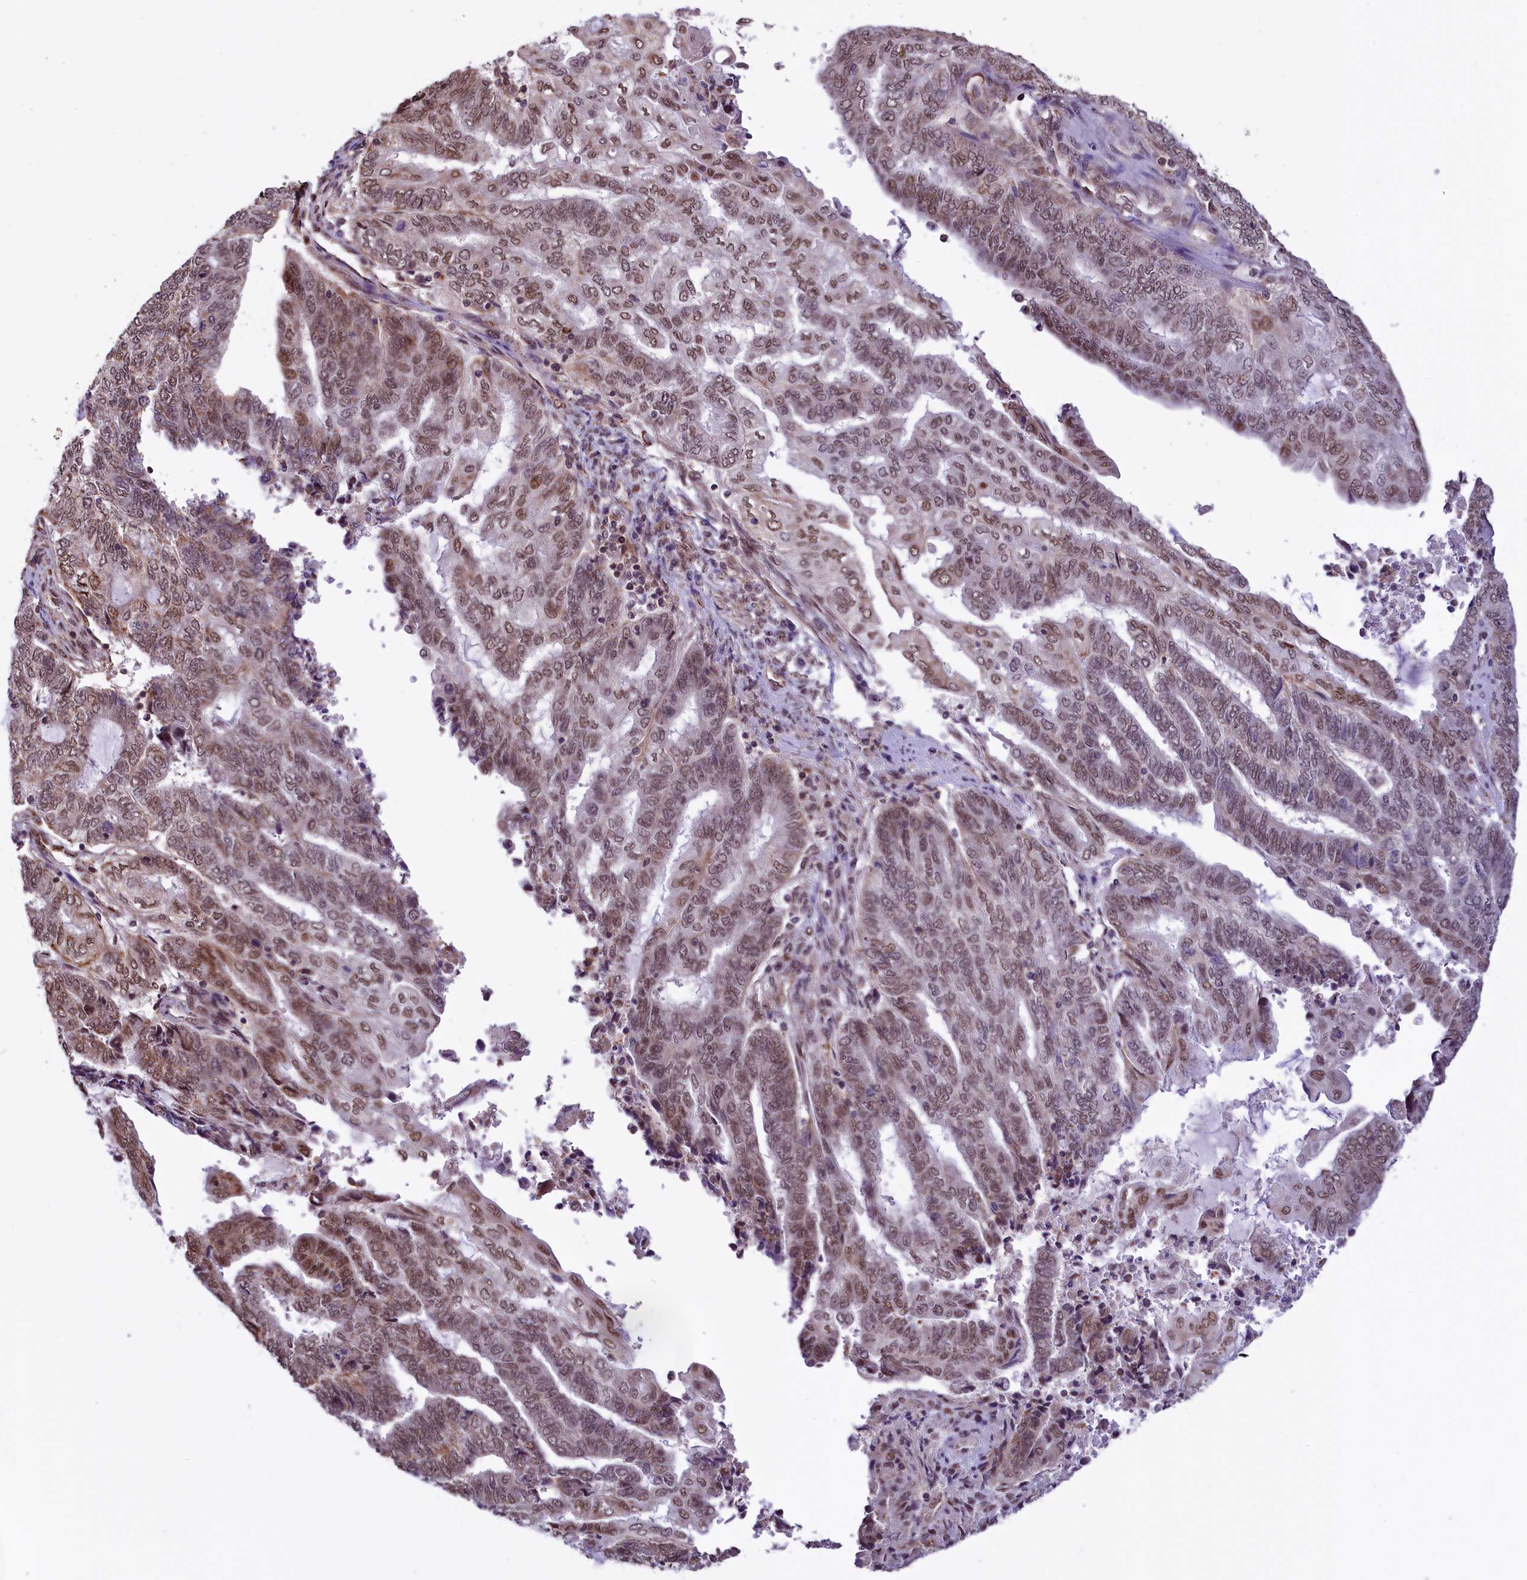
{"staining": {"intensity": "moderate", "quantity": ">75%", "location": "nuclear"}, "tissue": "endometrial cancer", "cell_type": "Tumor cells", "image_type": "cancer", "snomed": [{"axis": "morphology", "description": "Adenocarcinoma, NOS"}, {"axis": "topography", "description": "Uterus"}, {"axis": "topography", "description": "Endometrium"}], "caption": "Immunohistochemistry image of endometrial cancer stained for a protein (brown), which demonstrates medium levels of moderate nuclear positivity in approximately >75% of tumor cells.", "gene": "MRPL54", "patient": {"sex": "female", "age": 70}}